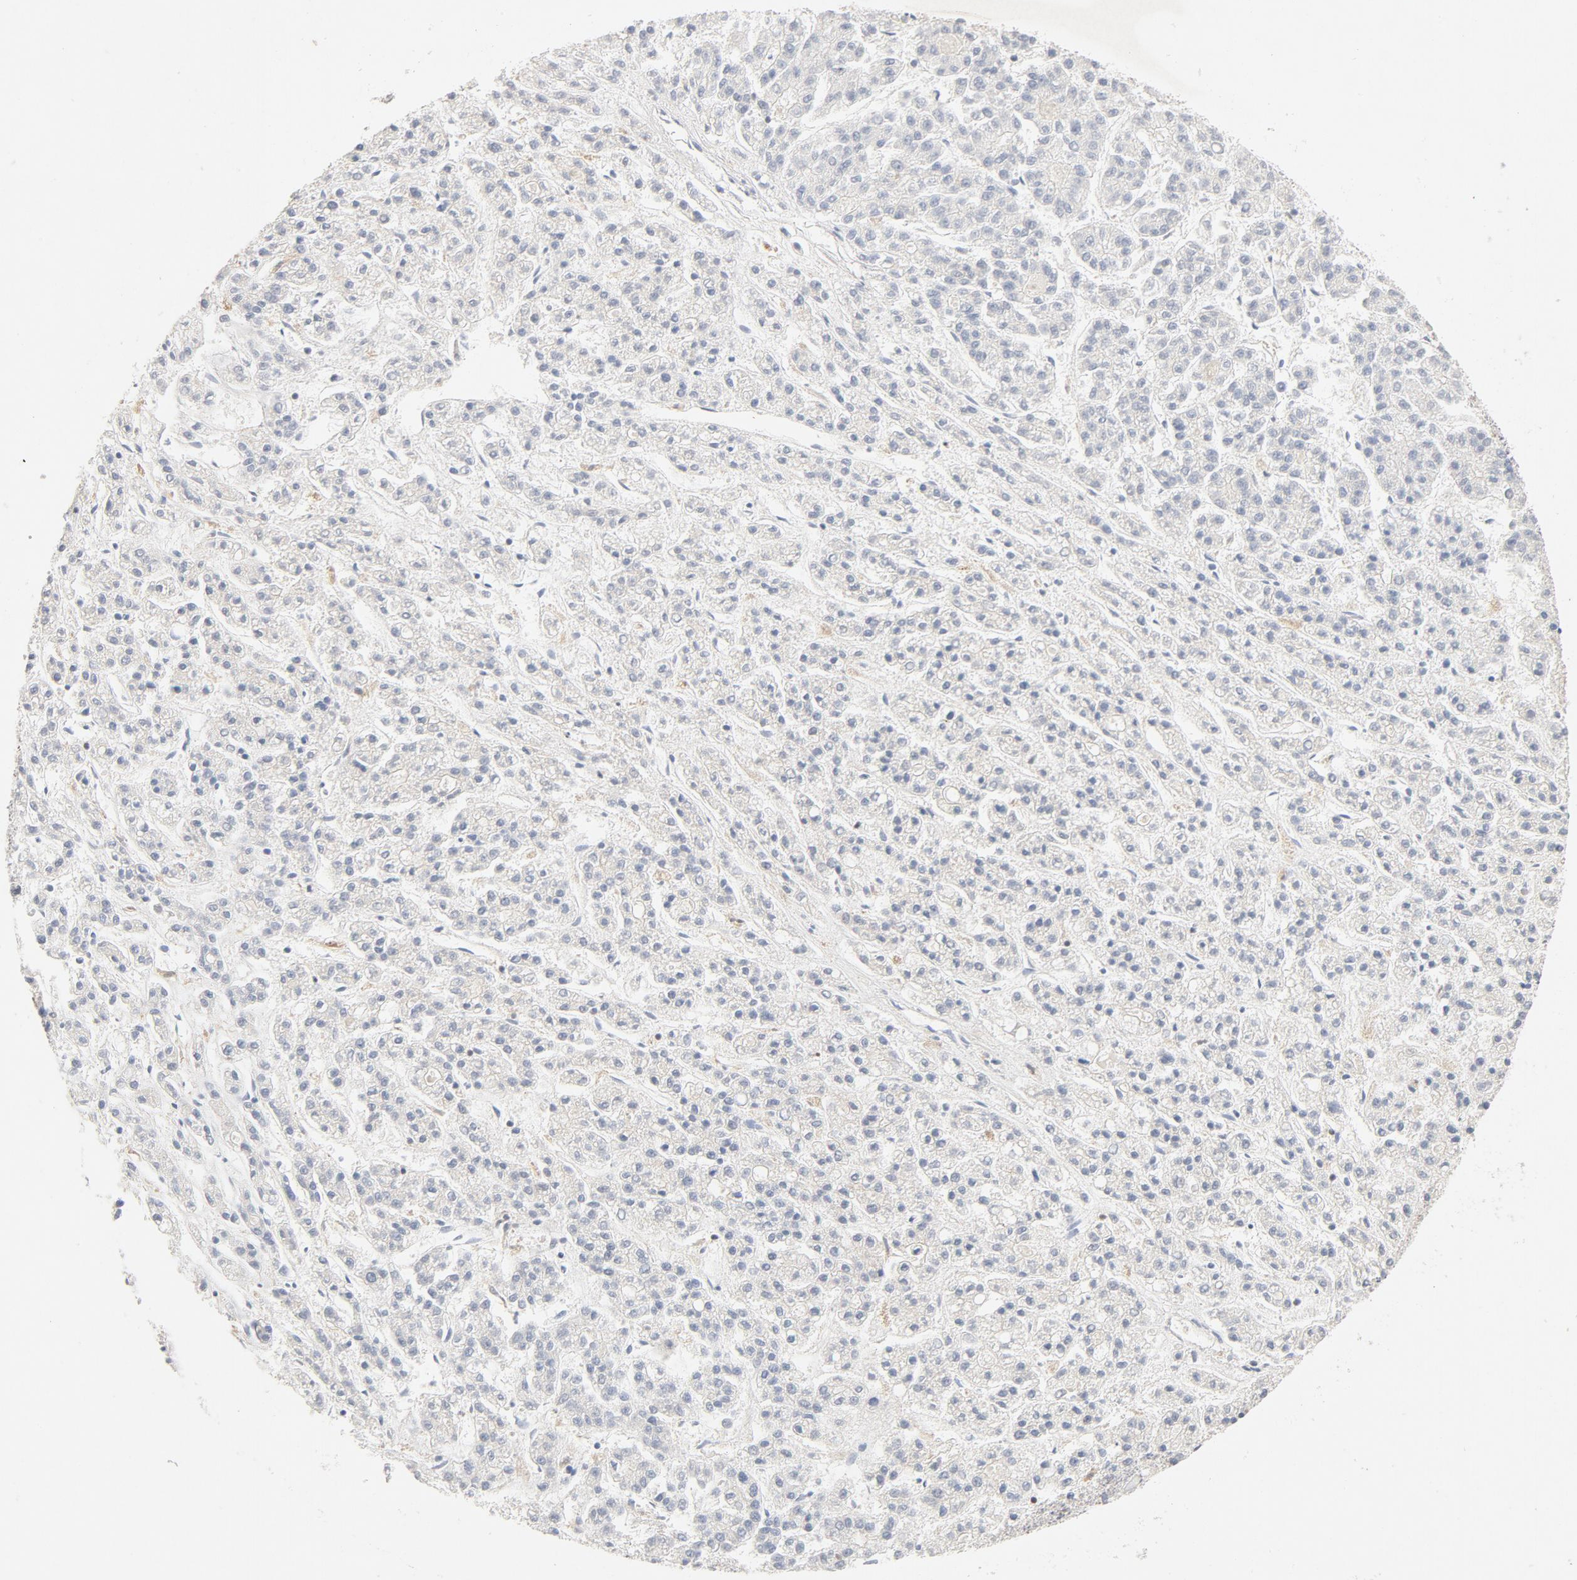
{"staining": {"intensity": "negative", "quantity": "none", "location": "none"}, "tissue": "liver cancer", "cell_type": "Tumor cells", "image_type": "cancer", "snomed": [{"axis": "morphology", "description": "Carcinoma, Hepatocellular, NOS"}, {"axis": "topography", "description": "Liver"}], "caption": "IHC of liver cancer (hepatocellular carcinoma) reveals no positivity in tumor cells. (Brightfield microscopy of DAB (3,3'-diaminobenzidine) immunohistochemistry at high magnification).", "gene": "STAT1", "patient": {"sex": "male", "age": 70}}